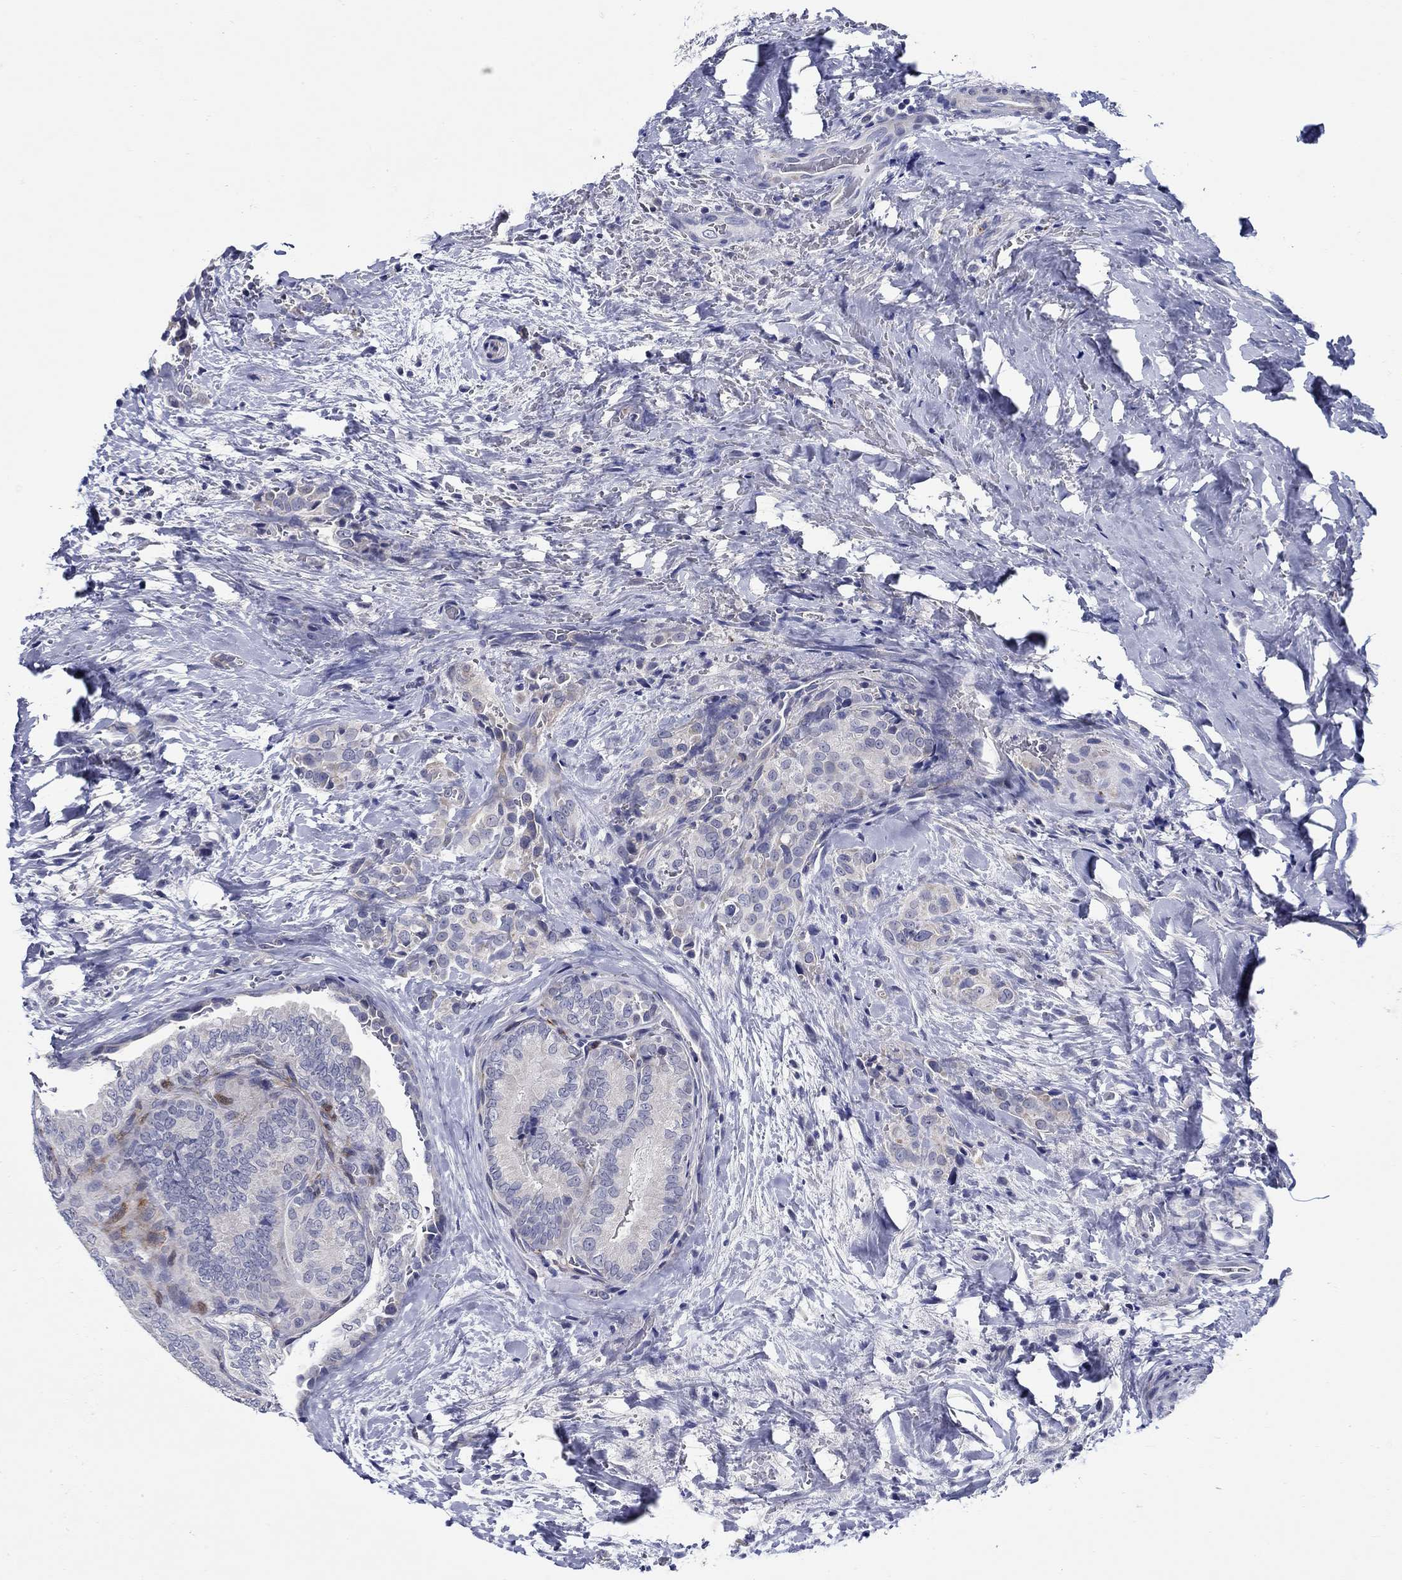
{"staining": {"intensity": "weak", "quantity": "<25%", "location": "cytoplasmic/membranous"}, "tissue": "thyroid cancer", "cell_type": "Tumor cells", "image_type": "cancer", "snomed": [{"axis": "morphology", "description": "Papillary adenocarcinoma, NOS"}, {"axis": "topography", "description": "Thyroid gland"}], "caption": "Immunohistochemistry of human thyroid papillary adenocarcinoma displays no expression in tumor cells. Brightfield microscopy of immunohistochemistry stained with DAB (3,3'-diaminobenzidine) (brown) and hematoxylin (blue), captured at high magnification.", "gene": "MC2R", "patient": {"sex": "male", "age": 61}}